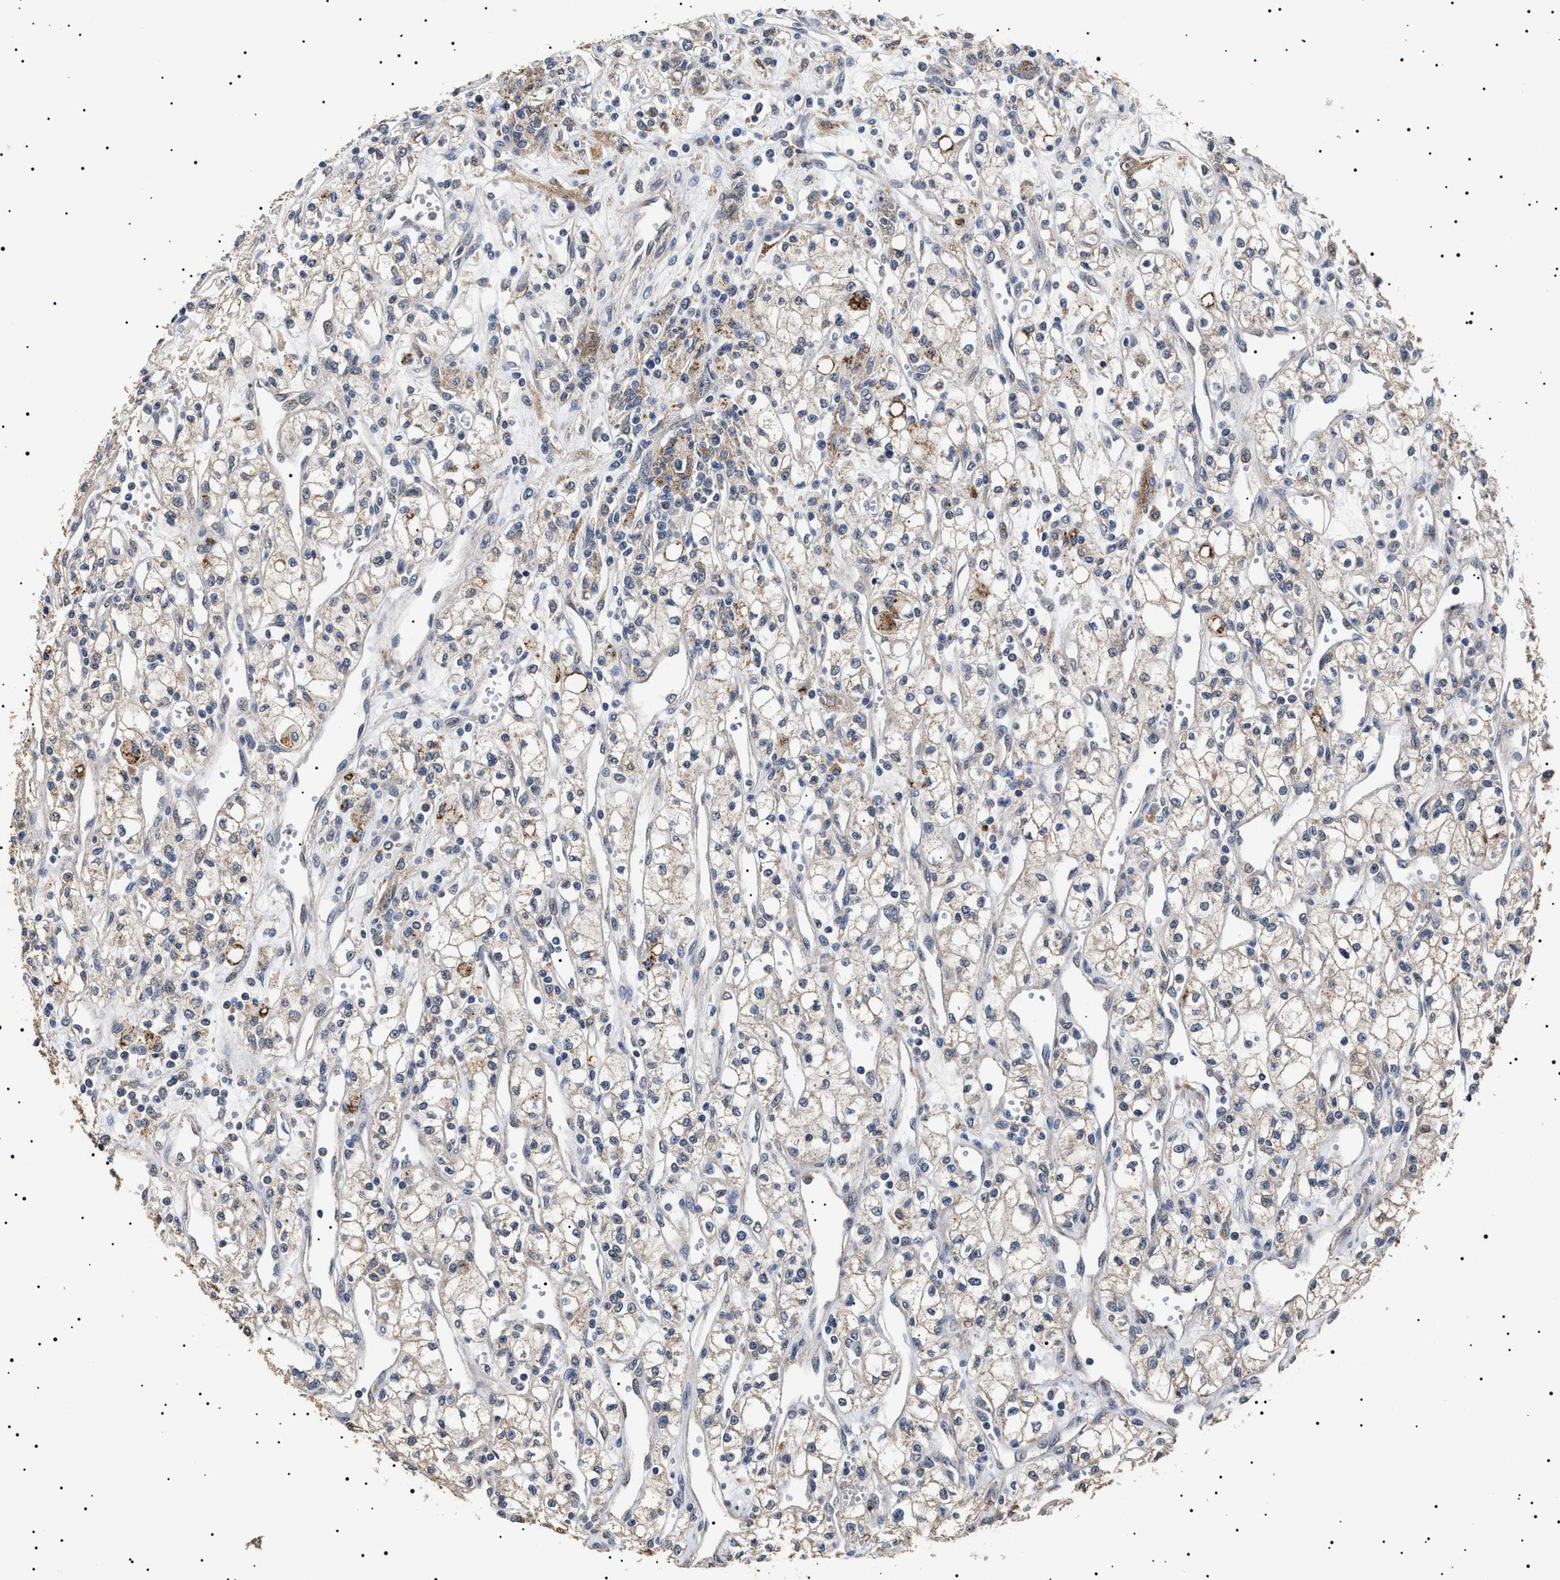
{"staining": {"intensity": "weak", "quantity": "<25%", "location": "cytoplasmic/membranous"}, "tissue": "renal cancer", "cell_type": "Tumor cells", "image_type": "cancer", "snomed": [{"axis": "morphology", "description": "Adenocarcinoma, NOS"}, {"axis": "topography", "description": "Kidney"}], "caption": "An image of renal cancer stained for a protein demonstrates no brown staining in tumor cells.", "gene": "RAB34", "patient": {"sex": "male", "age": 59}}